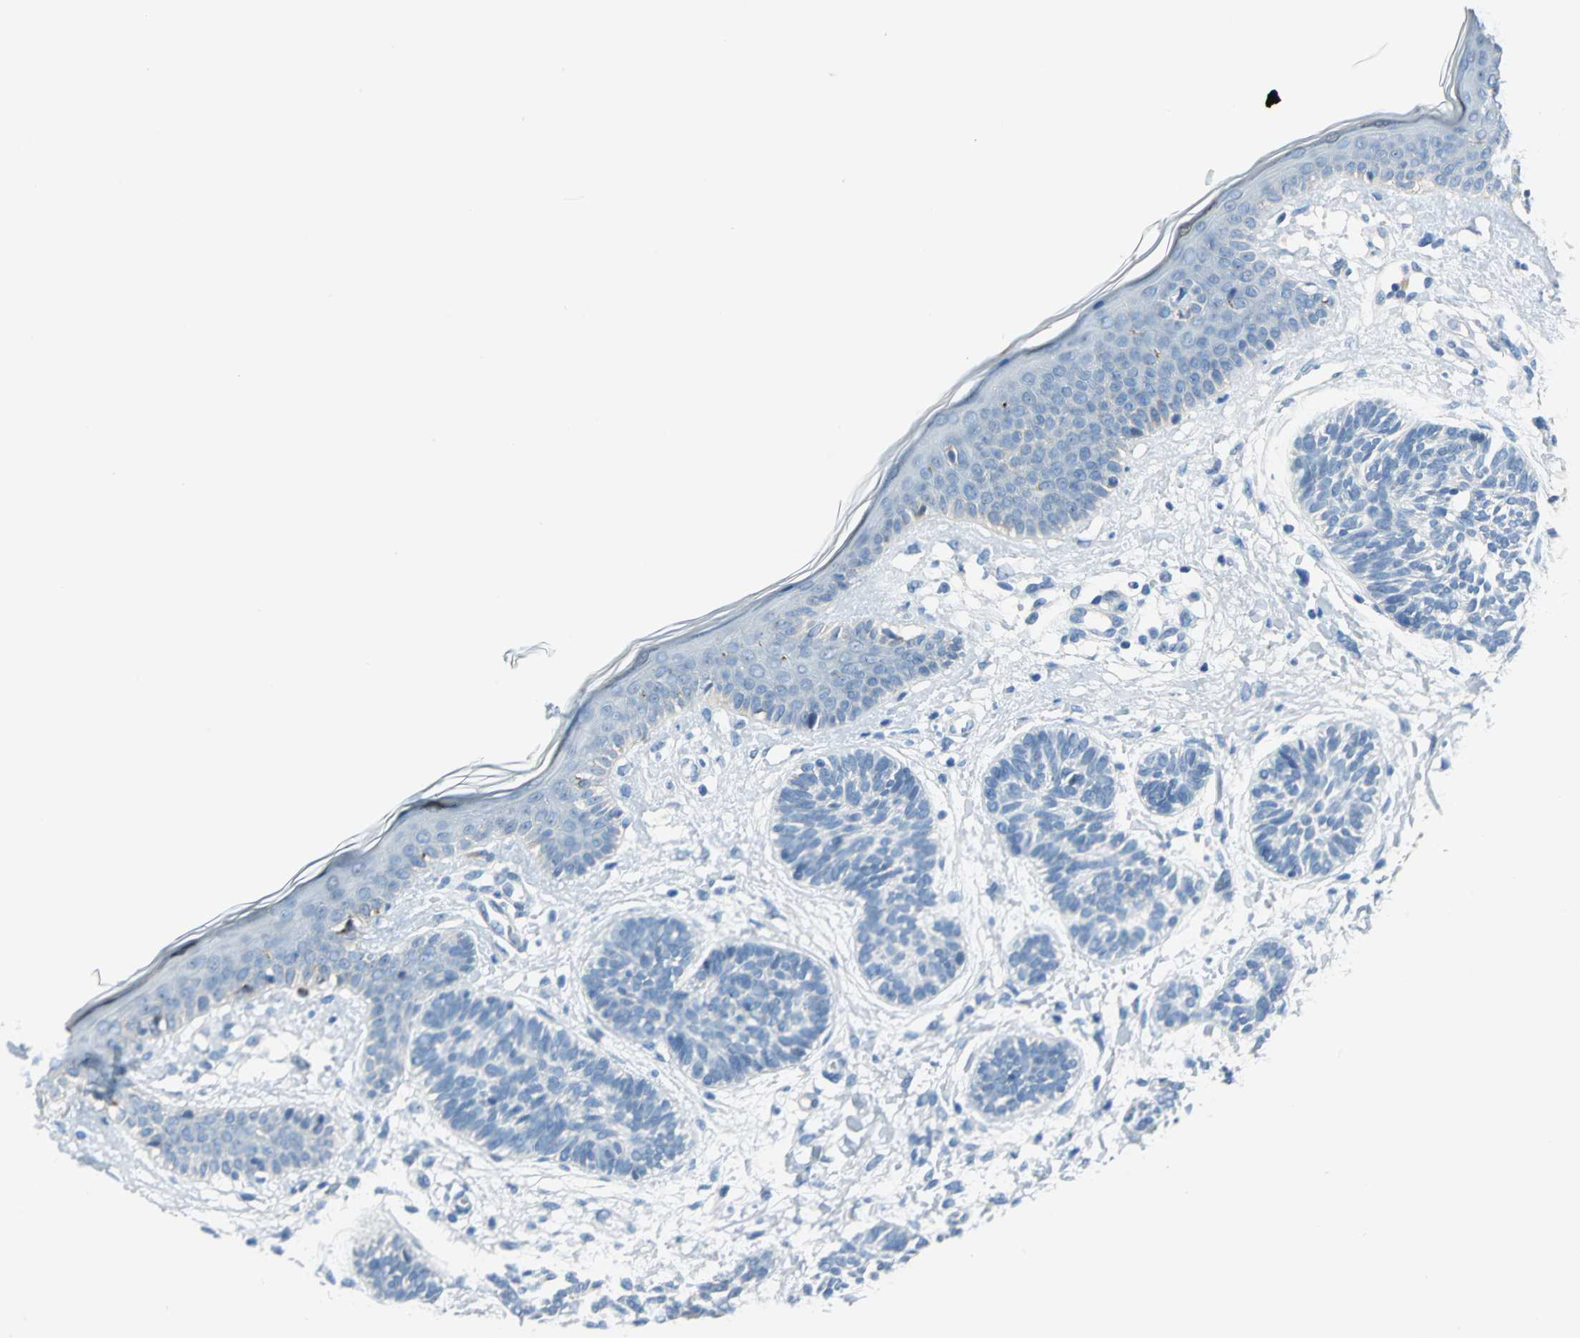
{"staining": {"intensity": "negative", "quantity": "none", "location": "none"}, "tissue": "skin cancer", "cell_type": "Tumor cells", "image_type": "cancer", "snomed": [{"axis": "morphology", "description": "Normal tissue, NOS"}, {"axis": "morphology", "description": "Basal cell carcinoma"}, {"axis": "topography", "description": "Skin"}], "caption": "An image of human skin basal cell carcinoma is negative for staining in tumor cells.", "gene": "MUC4", "patient": {"sex": "male", "age": 63}}